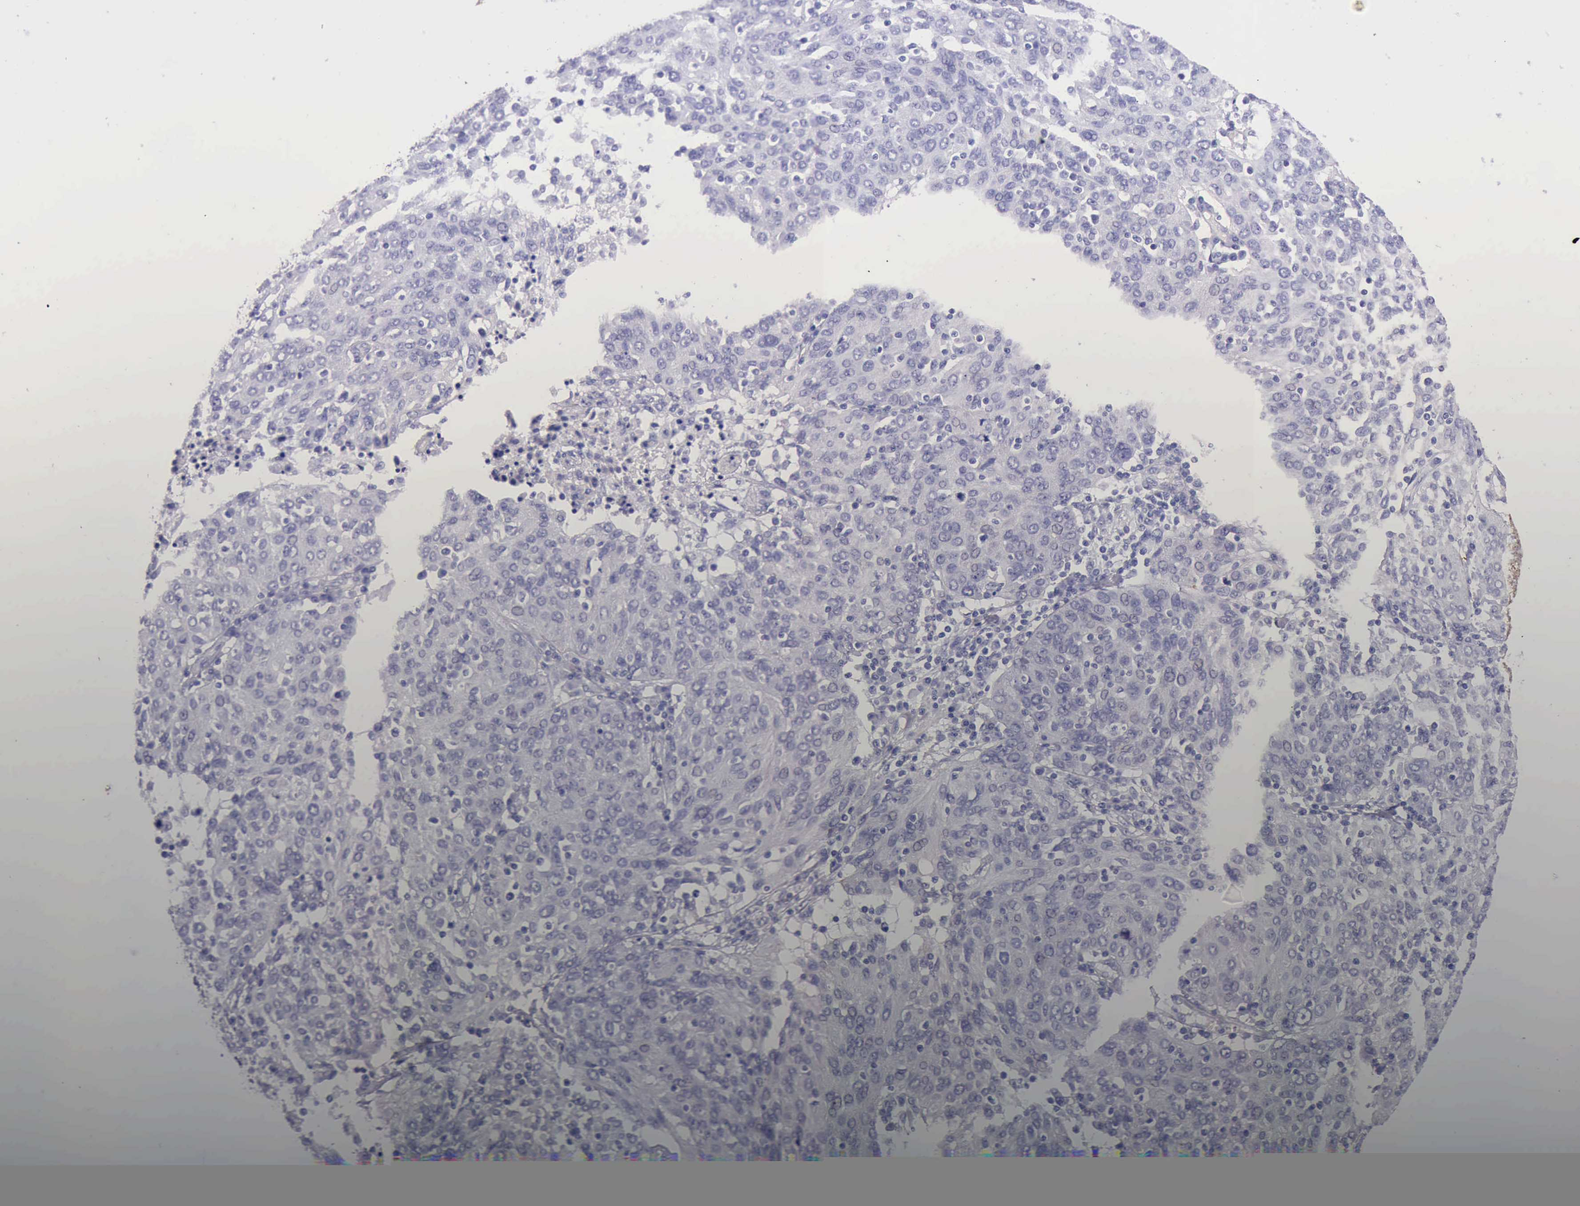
{"staining": {"intensity": "negative", "quantity": "none", "location": "none"}, "tissue": "ovarian cancer", "cell_type": "Tumor cells", "image_type": "cancer", "snomed": [{"axis": "morphology", "description": "Carcinoma, endometroid"}, {"axis": "topography", "description": "Ovary"}], "caption": "Tumor cells show no significant expression in endometroid carcinoma (ovarian).", "gene": "KRT8", "patient": {"sex": "female", "age": 50}}